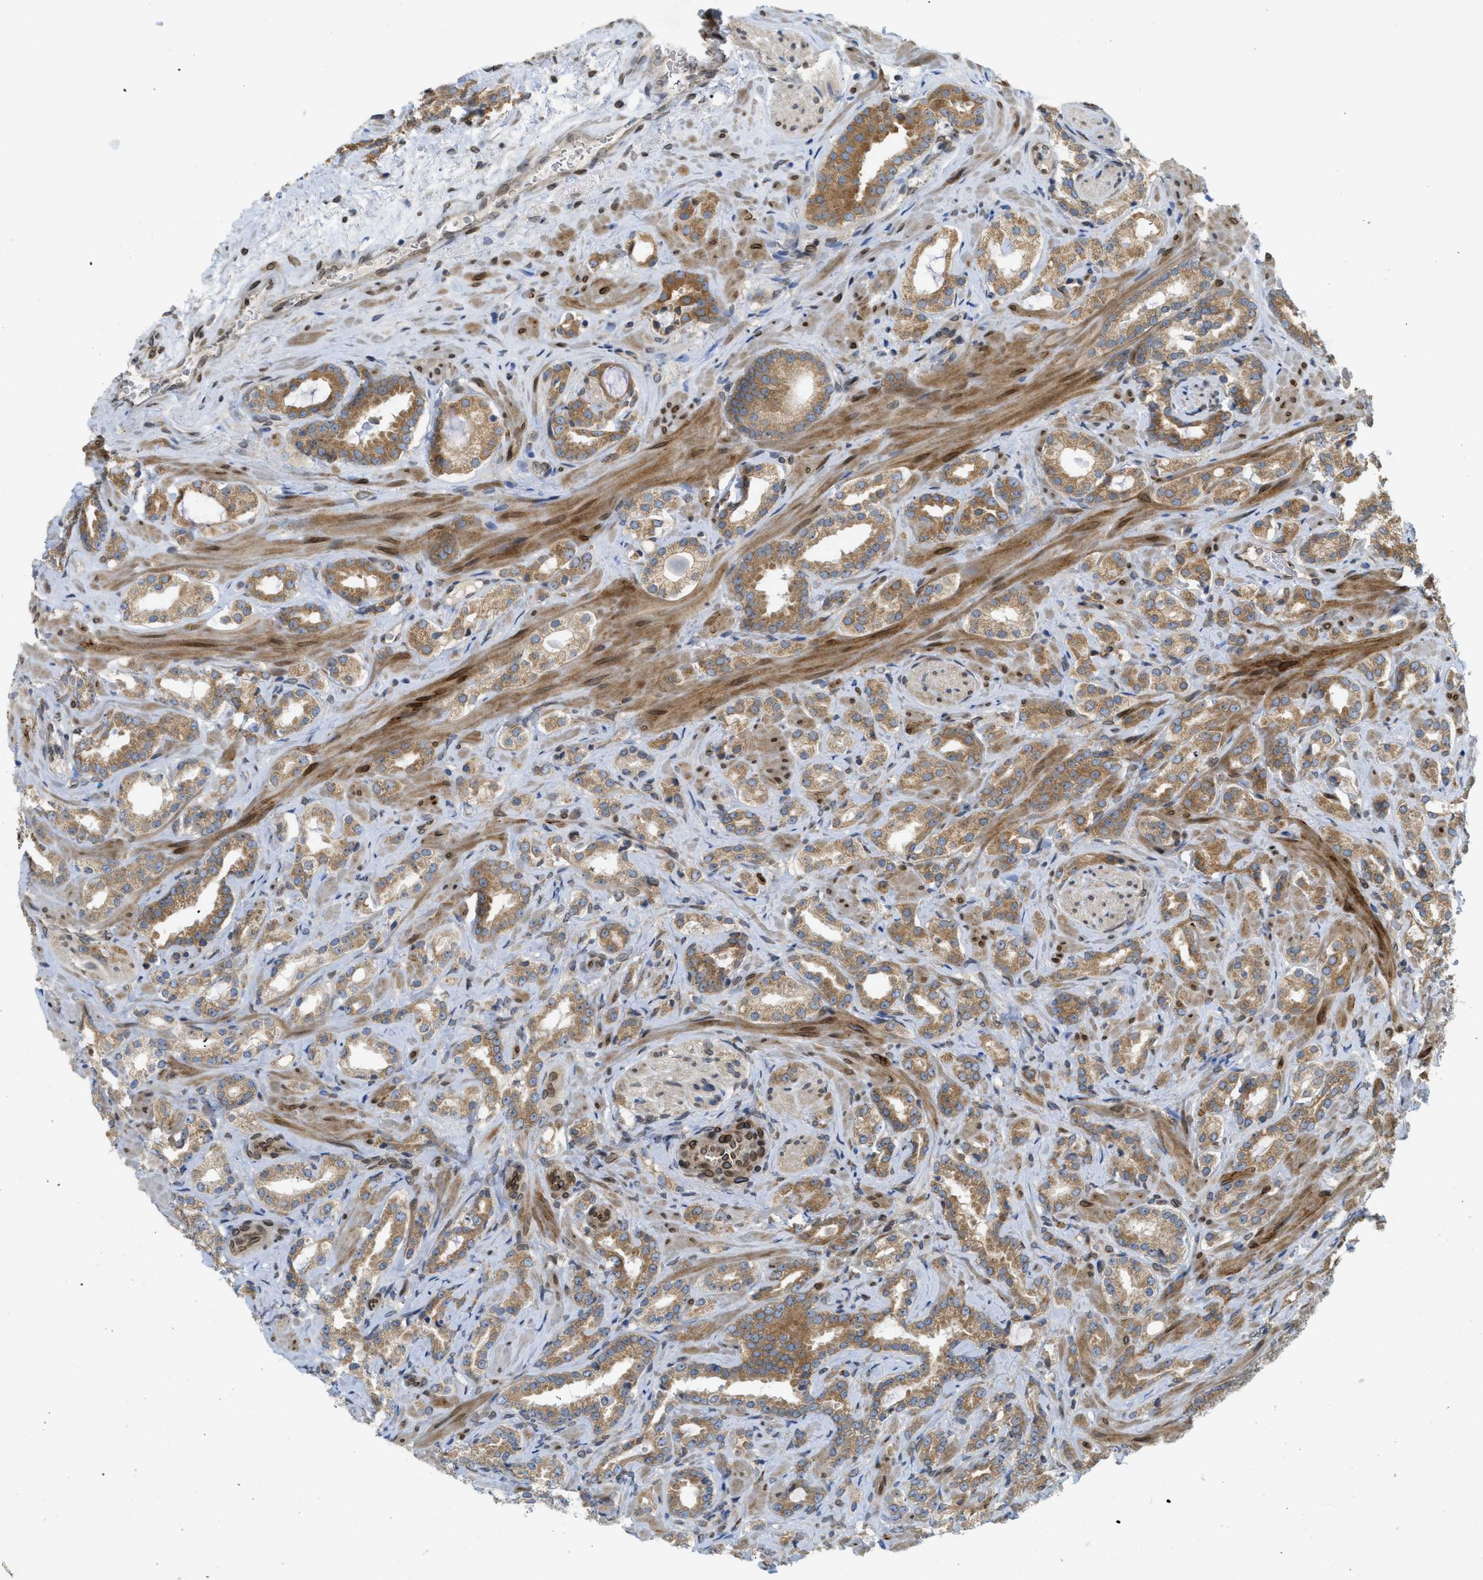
{"staining": {"intensity": "moderate", "quantity": ">75%", "location": "cytoplasmic/membranous"}, "tissue": "prostate cancer", "cell_type": "Tumor cells", "image_type": "cancer", "snomed": [{"axis": "morphology", "description": "Adenocarcinoma, High grade"}, {"axis": "topography", "description": "Prostate"}], "caption": "Immunohistochemical staining of human prostate adenocarcinoma (high-grade) shows medium levels of moderate cytoplasmic/membranous staining in approximately >75% of tumor cells.", "gene": "EIF2AK3", "patient": {"sex": "male", "age": 64}}